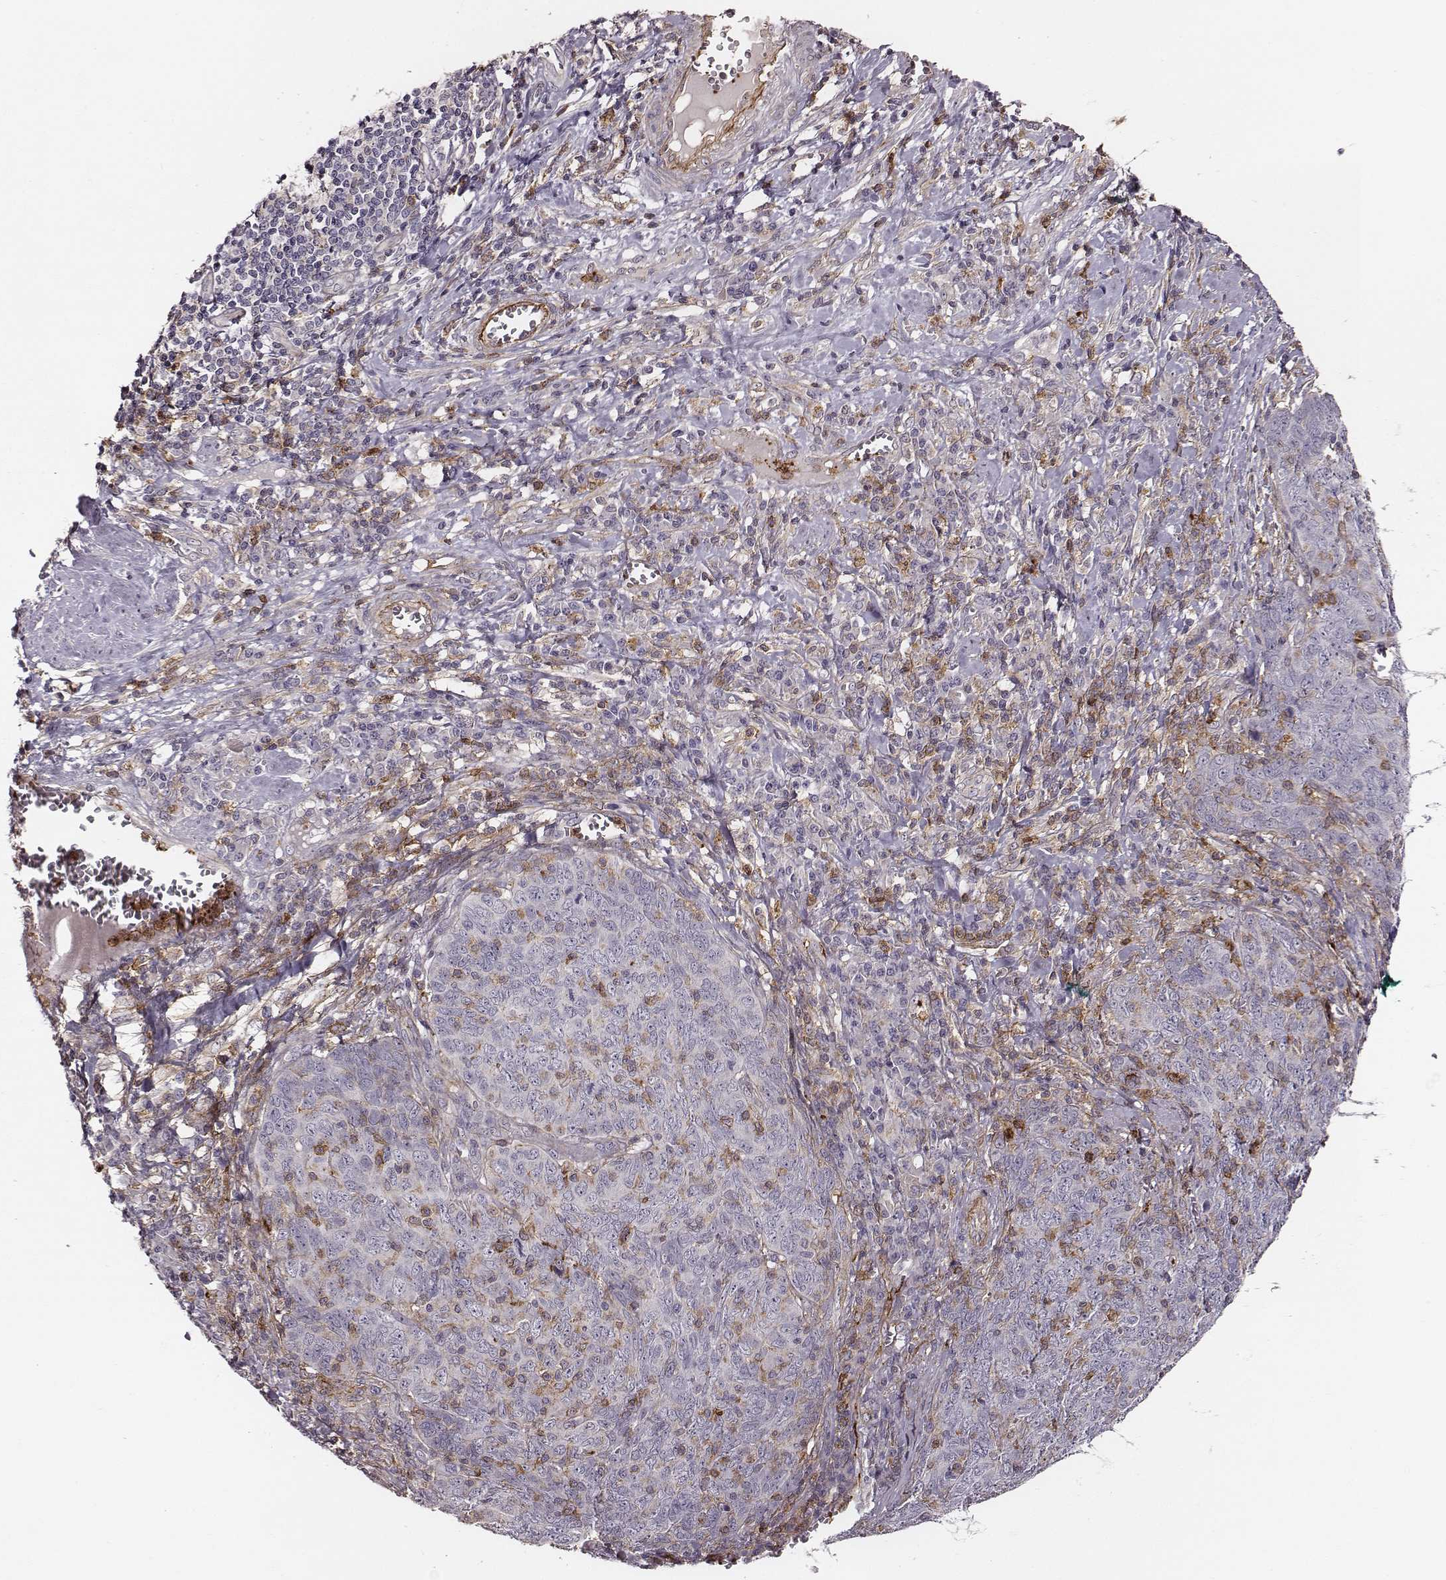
{"staining": {"intensity": "negative", "quantity": "none", "location": "none"}, "tissue": "skin cancer", "cell_type": "Tumor cells", "image_type": "cancer", "snomed": [{"axis": "morphology", "description": "Squamous cell carcinoma, NOS"}, {"axis": "topography", "description": "Skin"}, {"axis": "topography", "description": "Anal"}], "caption": "This is a histopathology image of immunohistochemistry (IHC) staining of squamous cell carcinoma (skin), which shows no staining in tumor cells.", "gene": "ZYX", "patient": {"sex": "female", "age": 51}}